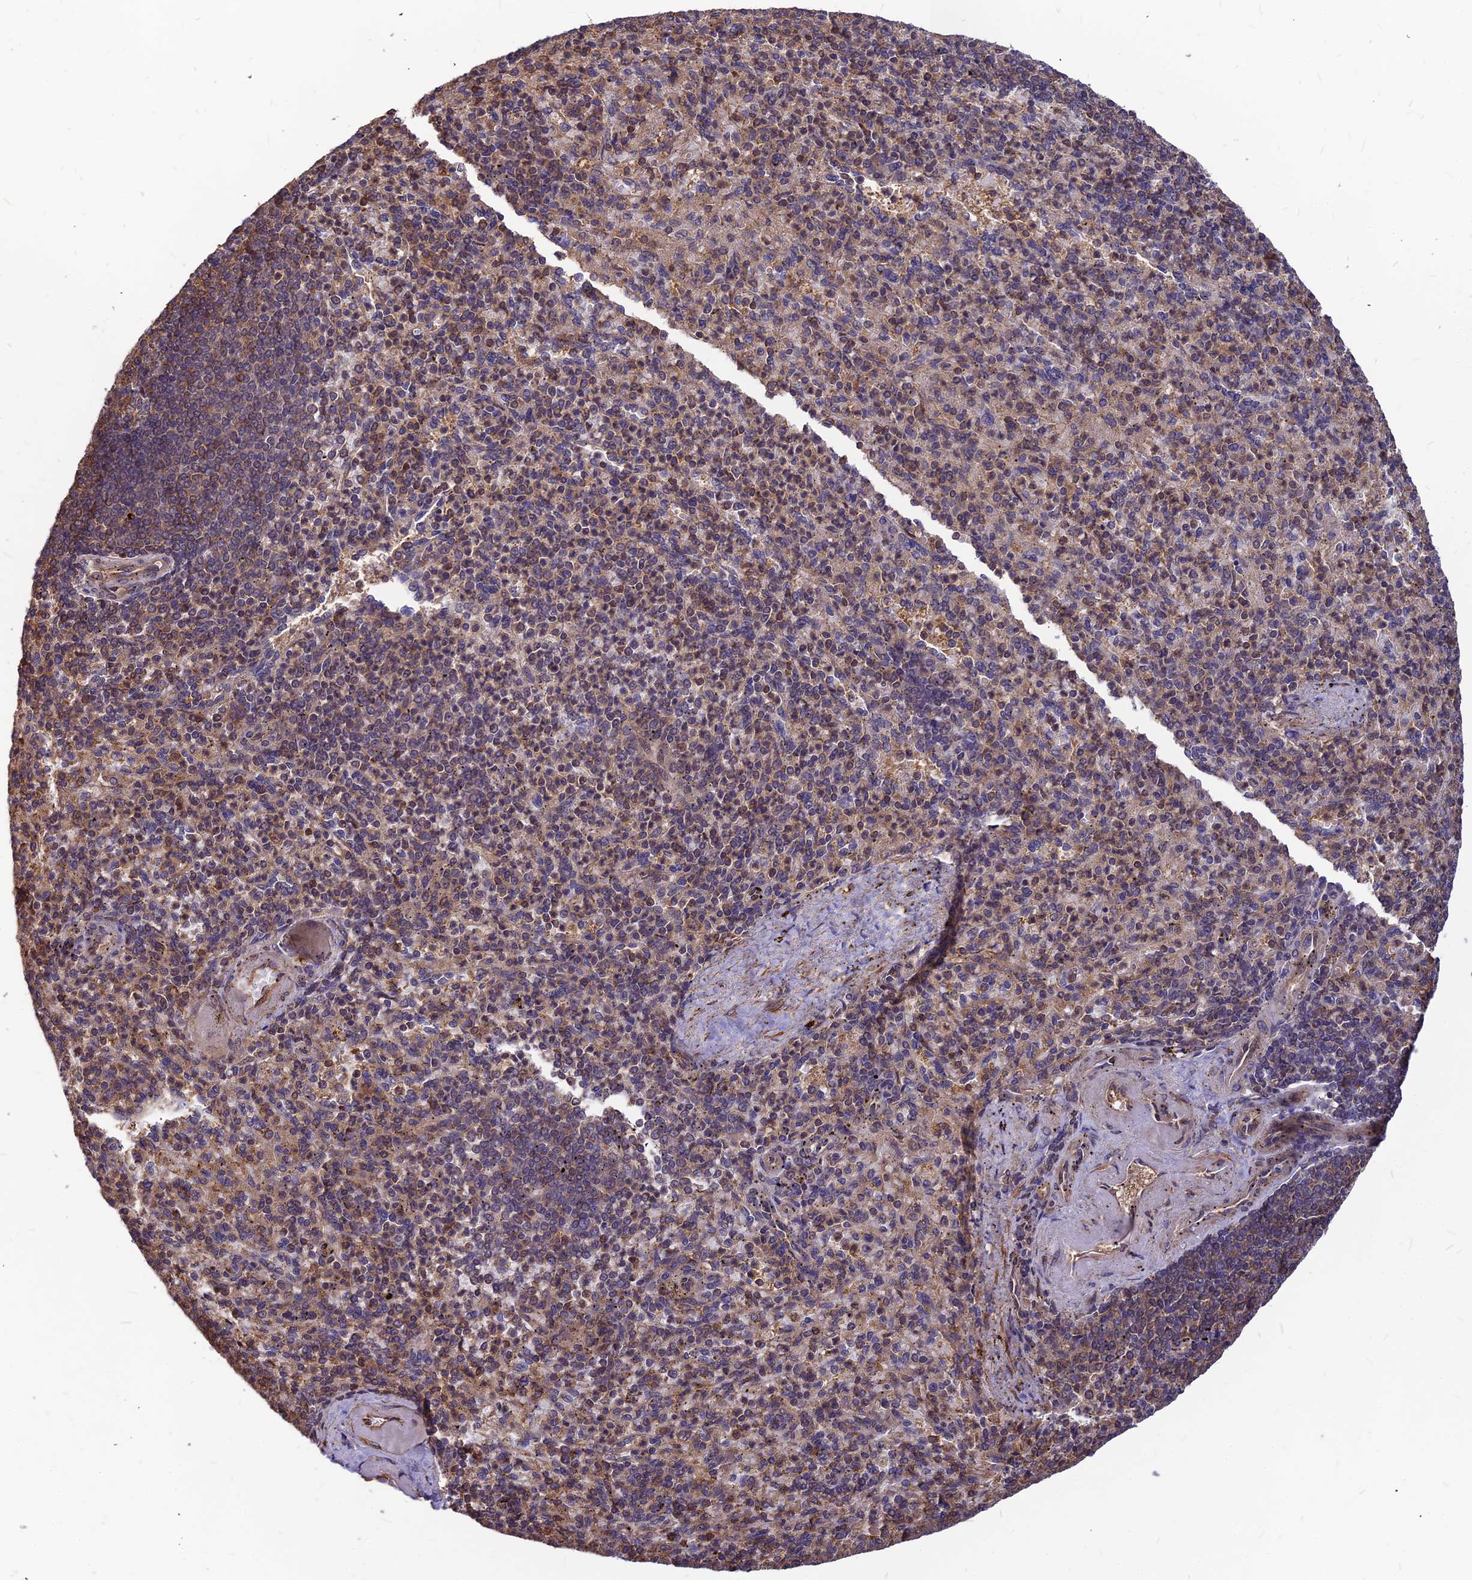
{"staining": {"intensity": "moderate", "quantity": "25%-75%", "location": "cytoplasmic/membranous"}, "tissue": "spleen", "cell_type": "Cells in red pulp", "image_type": "normal", "snomed": [{"axis": "morphology", "description": "Normal tissue, NOS"}, {"axis": "topography", "description": "Spleen"}], "caption": "Moderate cytoplasmic/membranous protein positivity is seen in approximately 25%-75% of cells in red pulp in spleen. (brown staining indicates protein expression, while blue staining denotes nuclei).", "gene": "ZNF467", "patient": {"sex": "female", "age": 74}}